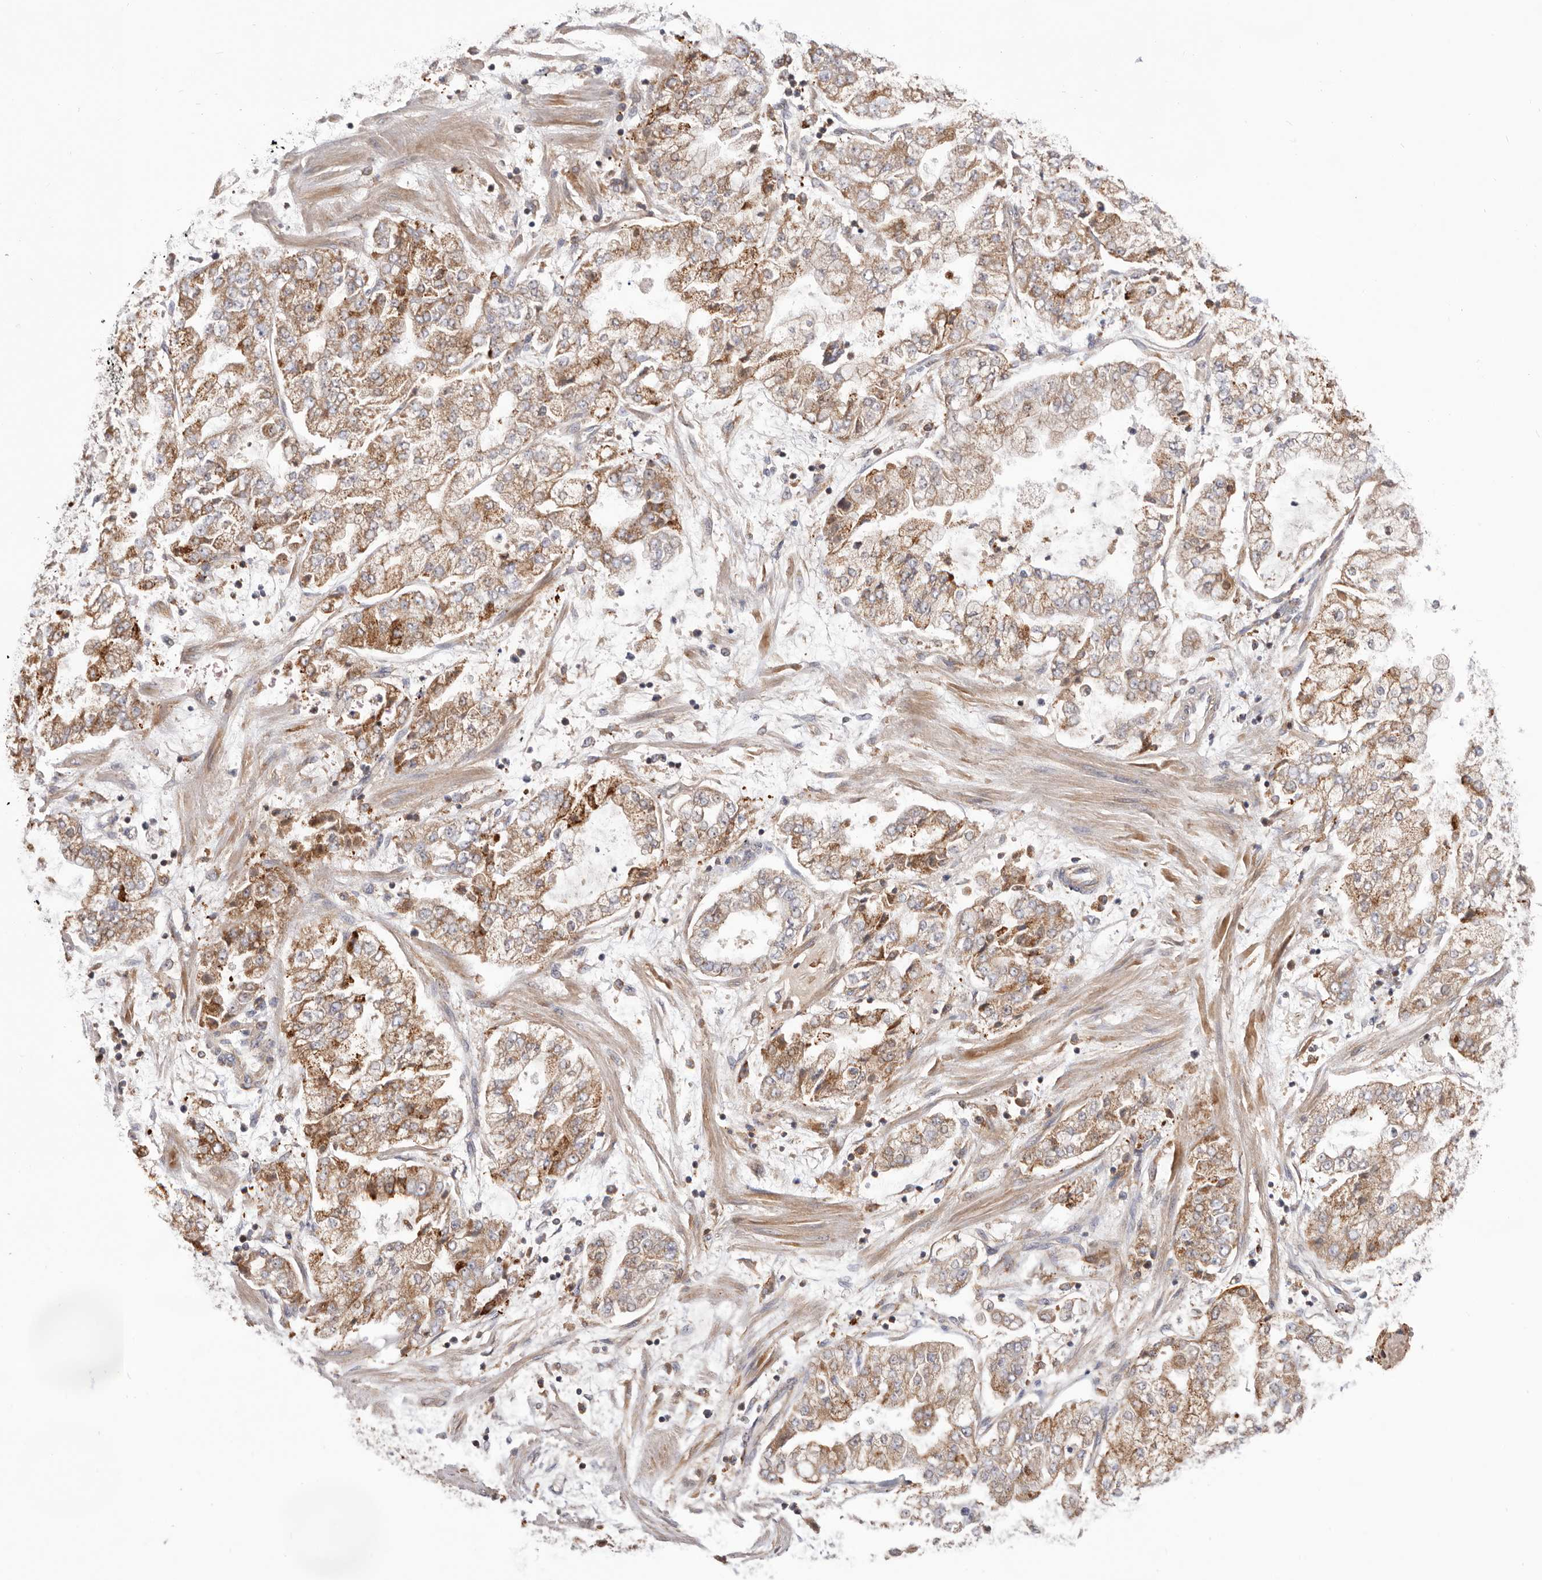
{"staining": {"intensity": "moderate", "quantity": ">75%", "location": "cytoplasmic/membranous"}, "tissue": "stomach cancer", "cell_type": "Tumor cells", "image_type": "cancer", "snomed": [{"axis": "morphology", "description": "Adenocarcinoma, NOS"}, {"axis": "topography", "description": "Stomach"}], "caption": "Immunohistochemical staining of human stomach adenocarcinoma demonstrates medium levels of moderate cytoplasmic/membranous protein staining in approximately >75% of tumor cells.", "gene": "RNF213", "patient": {"sex": "male", "age": 76}}